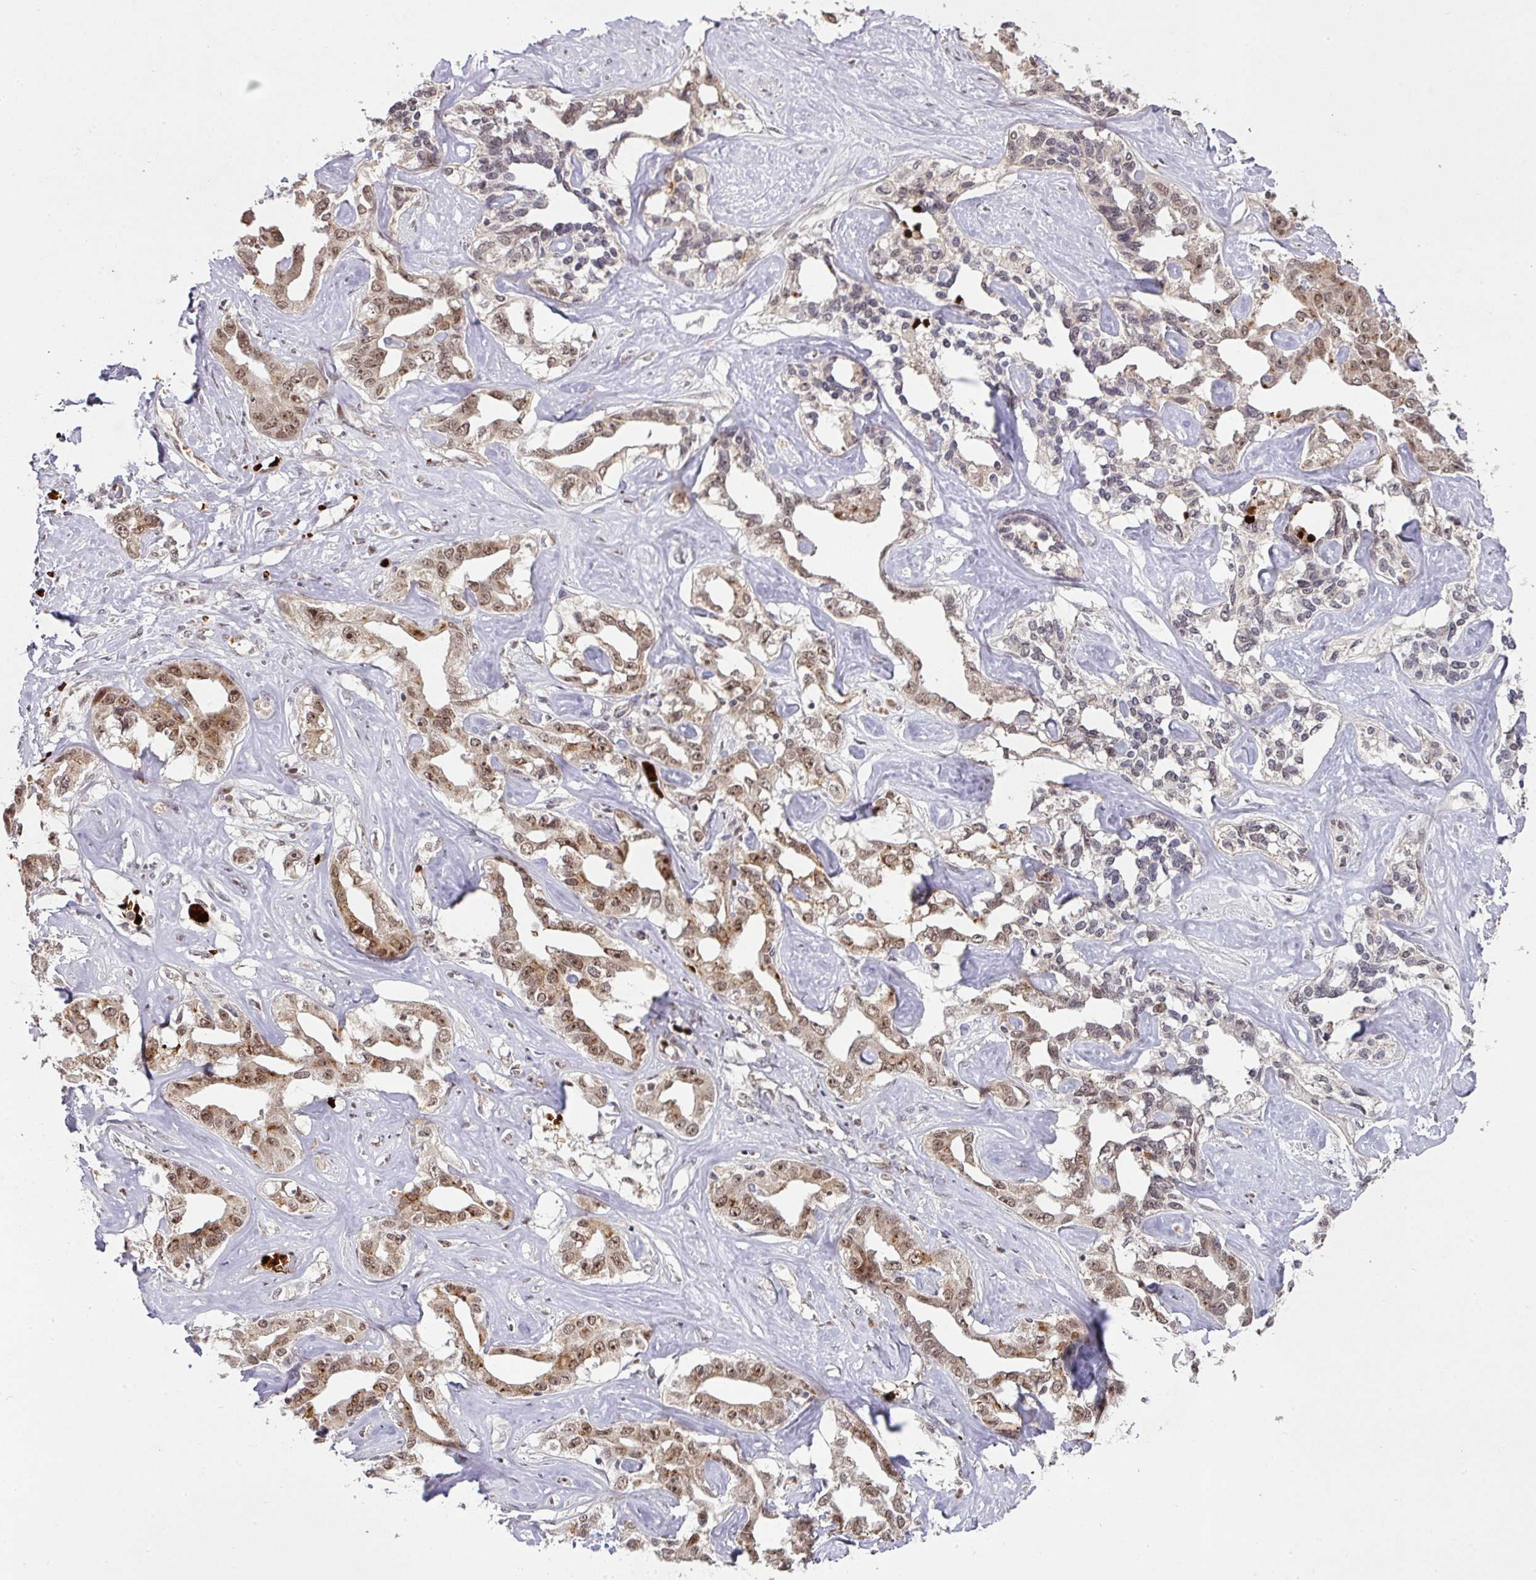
{"staining": {"intensity": "moderate", "quantity": "25%-75%", "location": "cytoplasmic/membranous,nuclear"}, "tissue": "liver cancer", "cell_type": "Tumor cells", "image_type": "cancer", "snomed": [{"axis": "morphology", "description": "Cholangiocarcinoma"}, {"axis": "topography", "description": "Liver"}], "caption": "Immunohistochemistry (IHC) of human liver cholangiocarcinoma displays medium levels of moderate cytoplasmic/membranous and nuclear staining in approximately 25%-75% of tumor cells.", "gene": "NEIL1", "patient": {"sex": "male", "age": 59}}